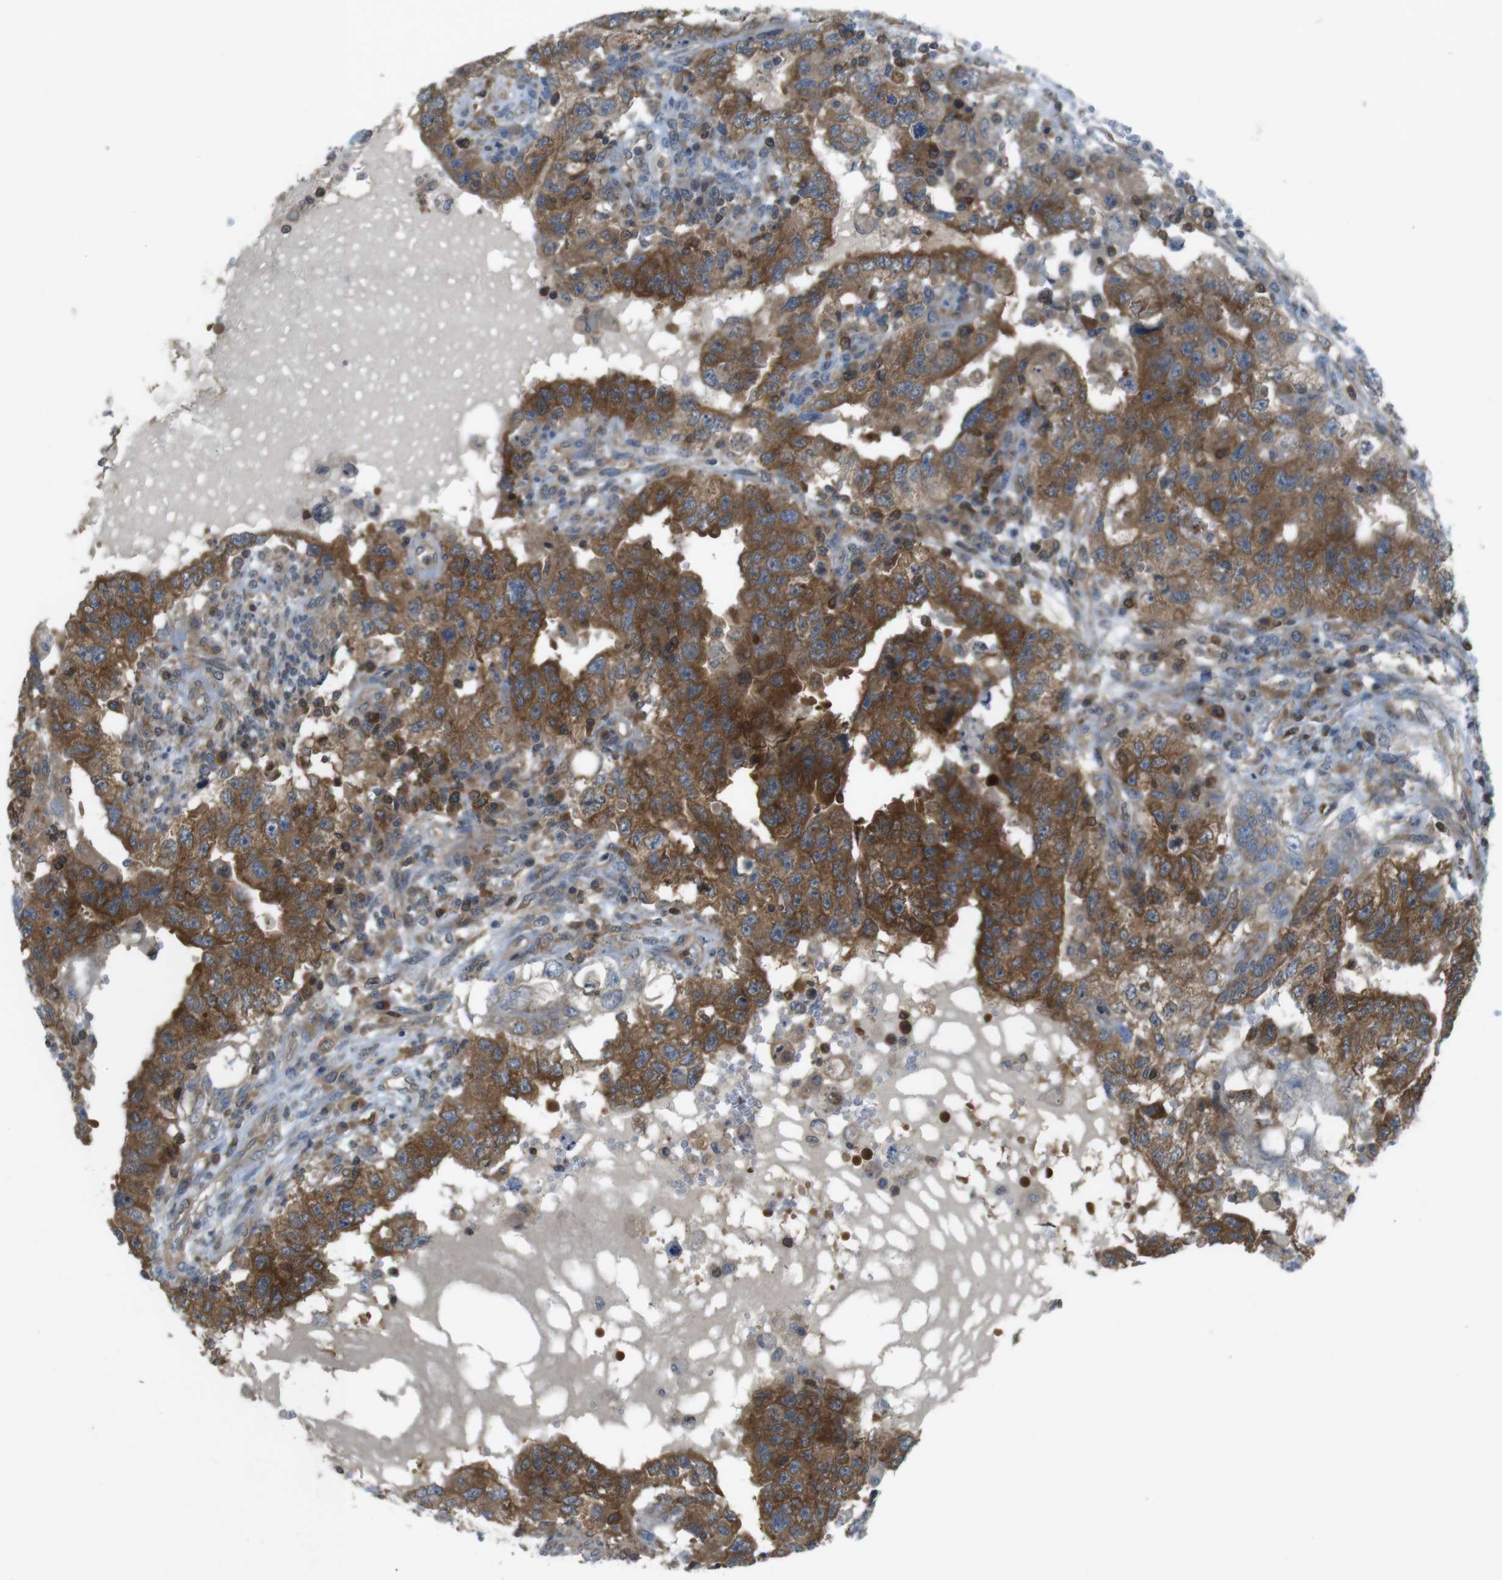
{"staining": {"intensity": "strong", "quantity": ">75%", "location": "cytoplasmic/membranous"}, "tissue": "testis cancer", "cell_type": "Tumor cells", "image_type": "cancer", "snomed": [{"axis": "morphology", "description": "Carcinoma, Embryonal, NOS"}, {"axis": "topography", "description": "Testis"}], "caption": "Immunohistochemical staining of testis cancer (embryonal carcinoma) demonstrates strong cytoplasmic/membranous protein positivity in about >75% of tumor cells.", "gene": "MTHFD1", "patient": {"sex": "male", "age": 26}}